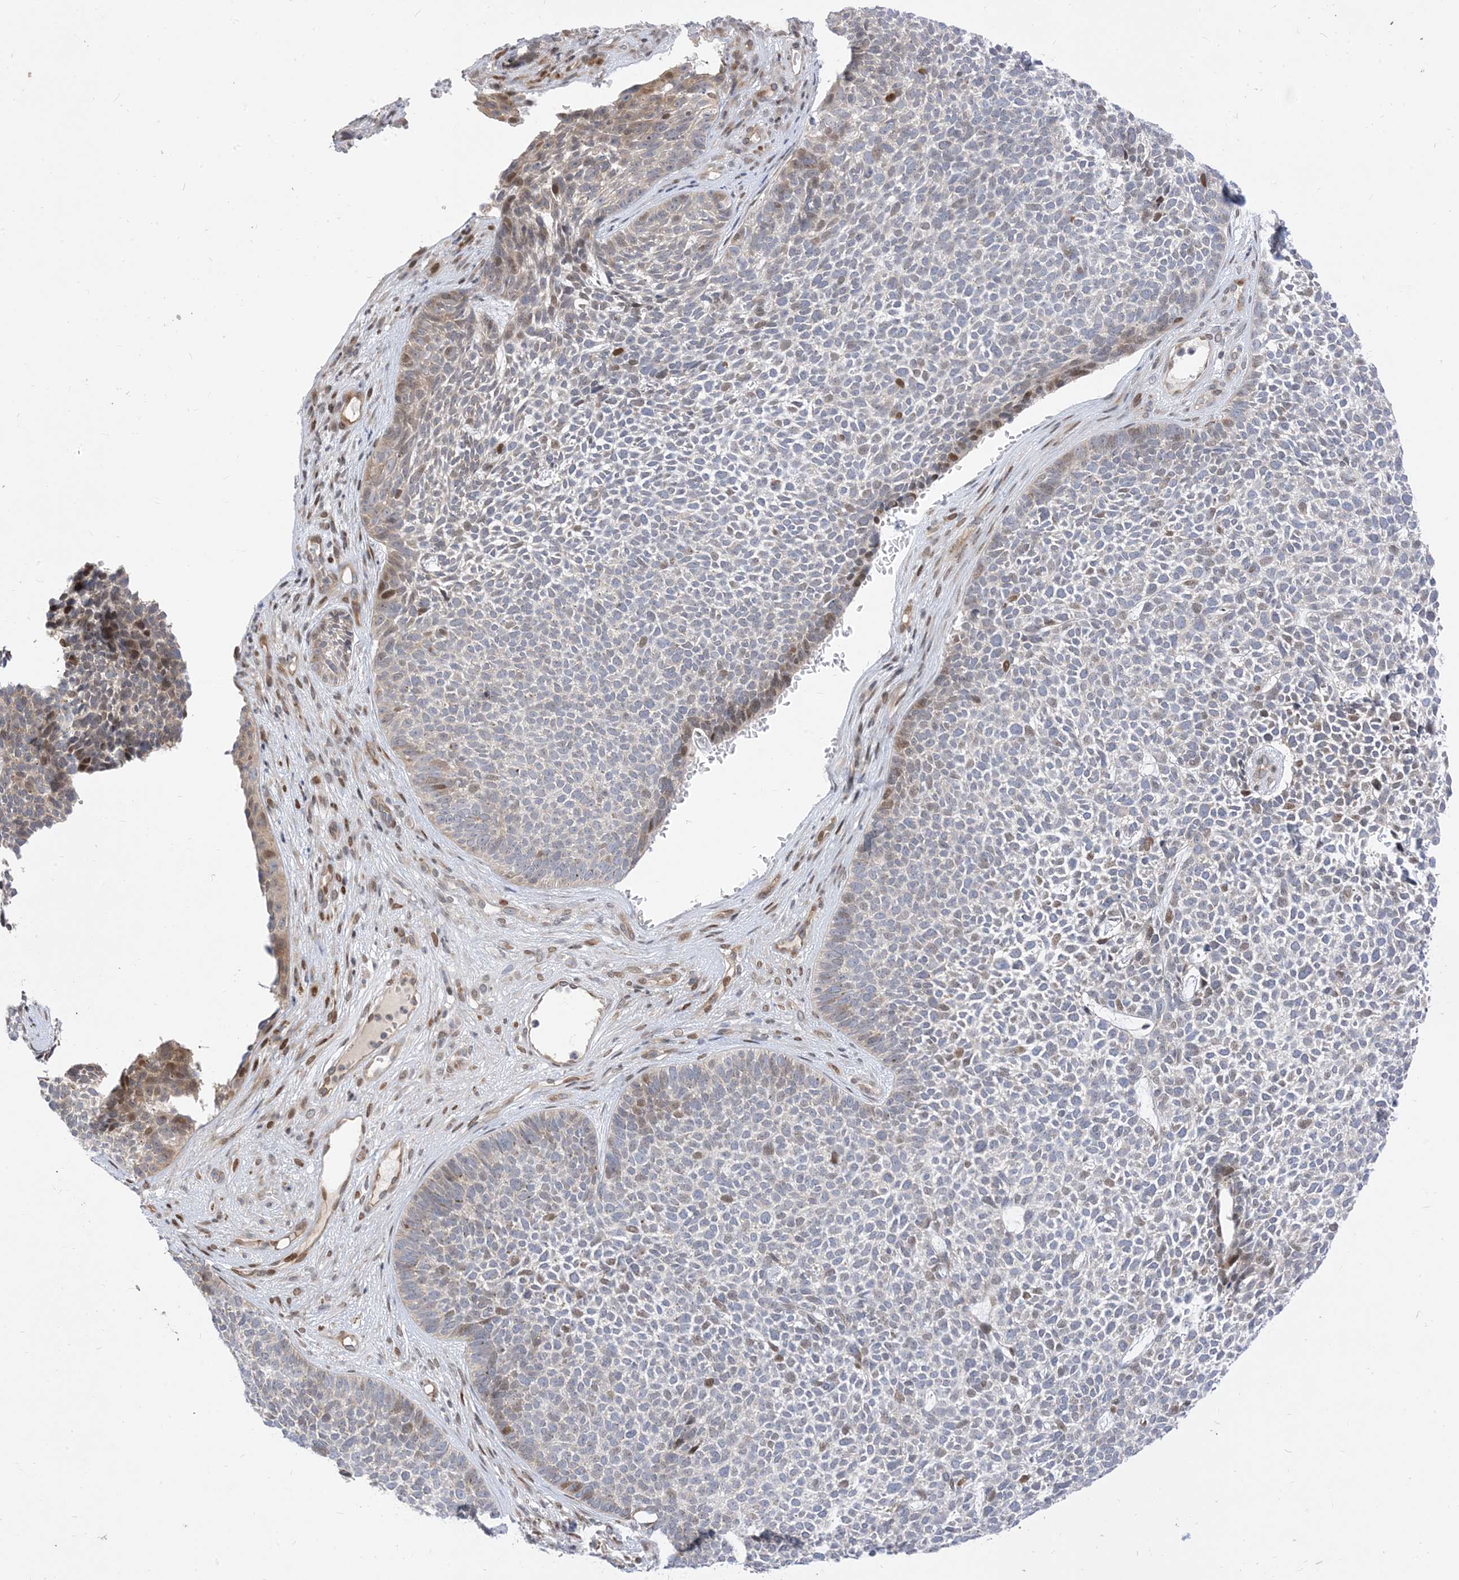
{"staining": {"intensity": "moderate", "quantity": "<25%", "location": "nuclear"}, "tissue": "skin cancer", "cell_type": "Tumor cells", "image_type": "cancer", "snomed": [{"axis": "morphology", "description": "Basal cell carcinoma"}, {"axis": "topography", "description": "Skin"}], "caption": "An immunohistochemistry micrograph of tumor tissue is shown. Protein staining in brown shows moderate nuclear positivity in skin cancer within tumor cells.", "gene": "TYSND1", "patient": {"sex": "female", "age": 84}}